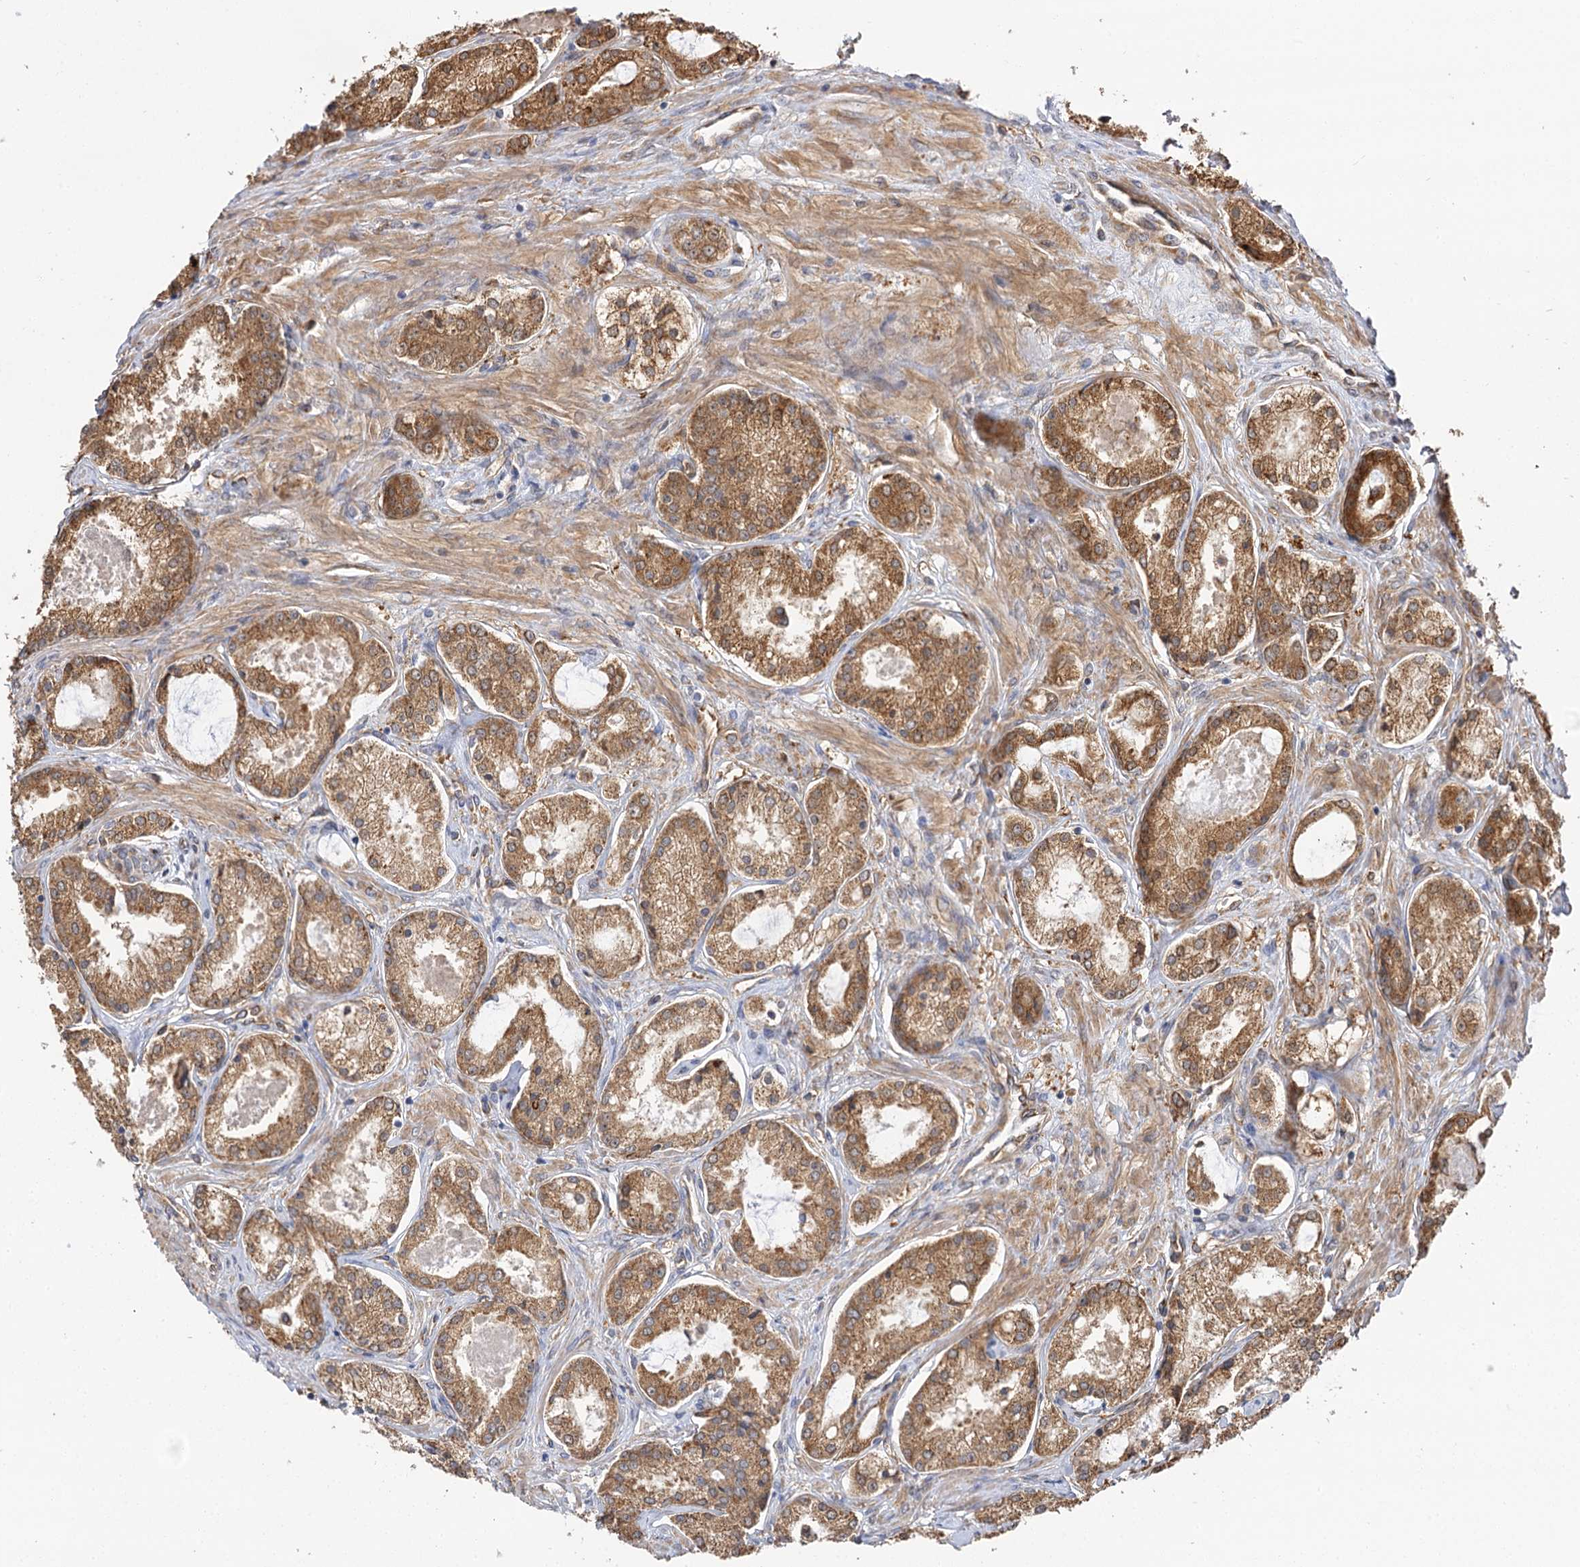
{"staining": {"intensity": "moderate", "quantity": ">75%", "location": "cytoplasmic/membranous"}, "tissue": "prostate cancer", "cell_type": "Tumor cells", "image_type": "cancer", "snomed": [{"axis": "morphology", "description": "Adenocarcinoma, Low grade"}, {"axis": "topography", "description": "Prostate"}], "caption": "Immunohistochemistry micrograph of neoplastic tissue: prostate cancer stained using immunohistochemistry demonstrates medium levels of moderate protein expression localized specifically in the cytoplasmic/membranous of tumor cells, appearing as a cytoplasmic/membranous brown color.", "gene": "PPIP5K2", "patient": {"sex": "male", "age": 68}}